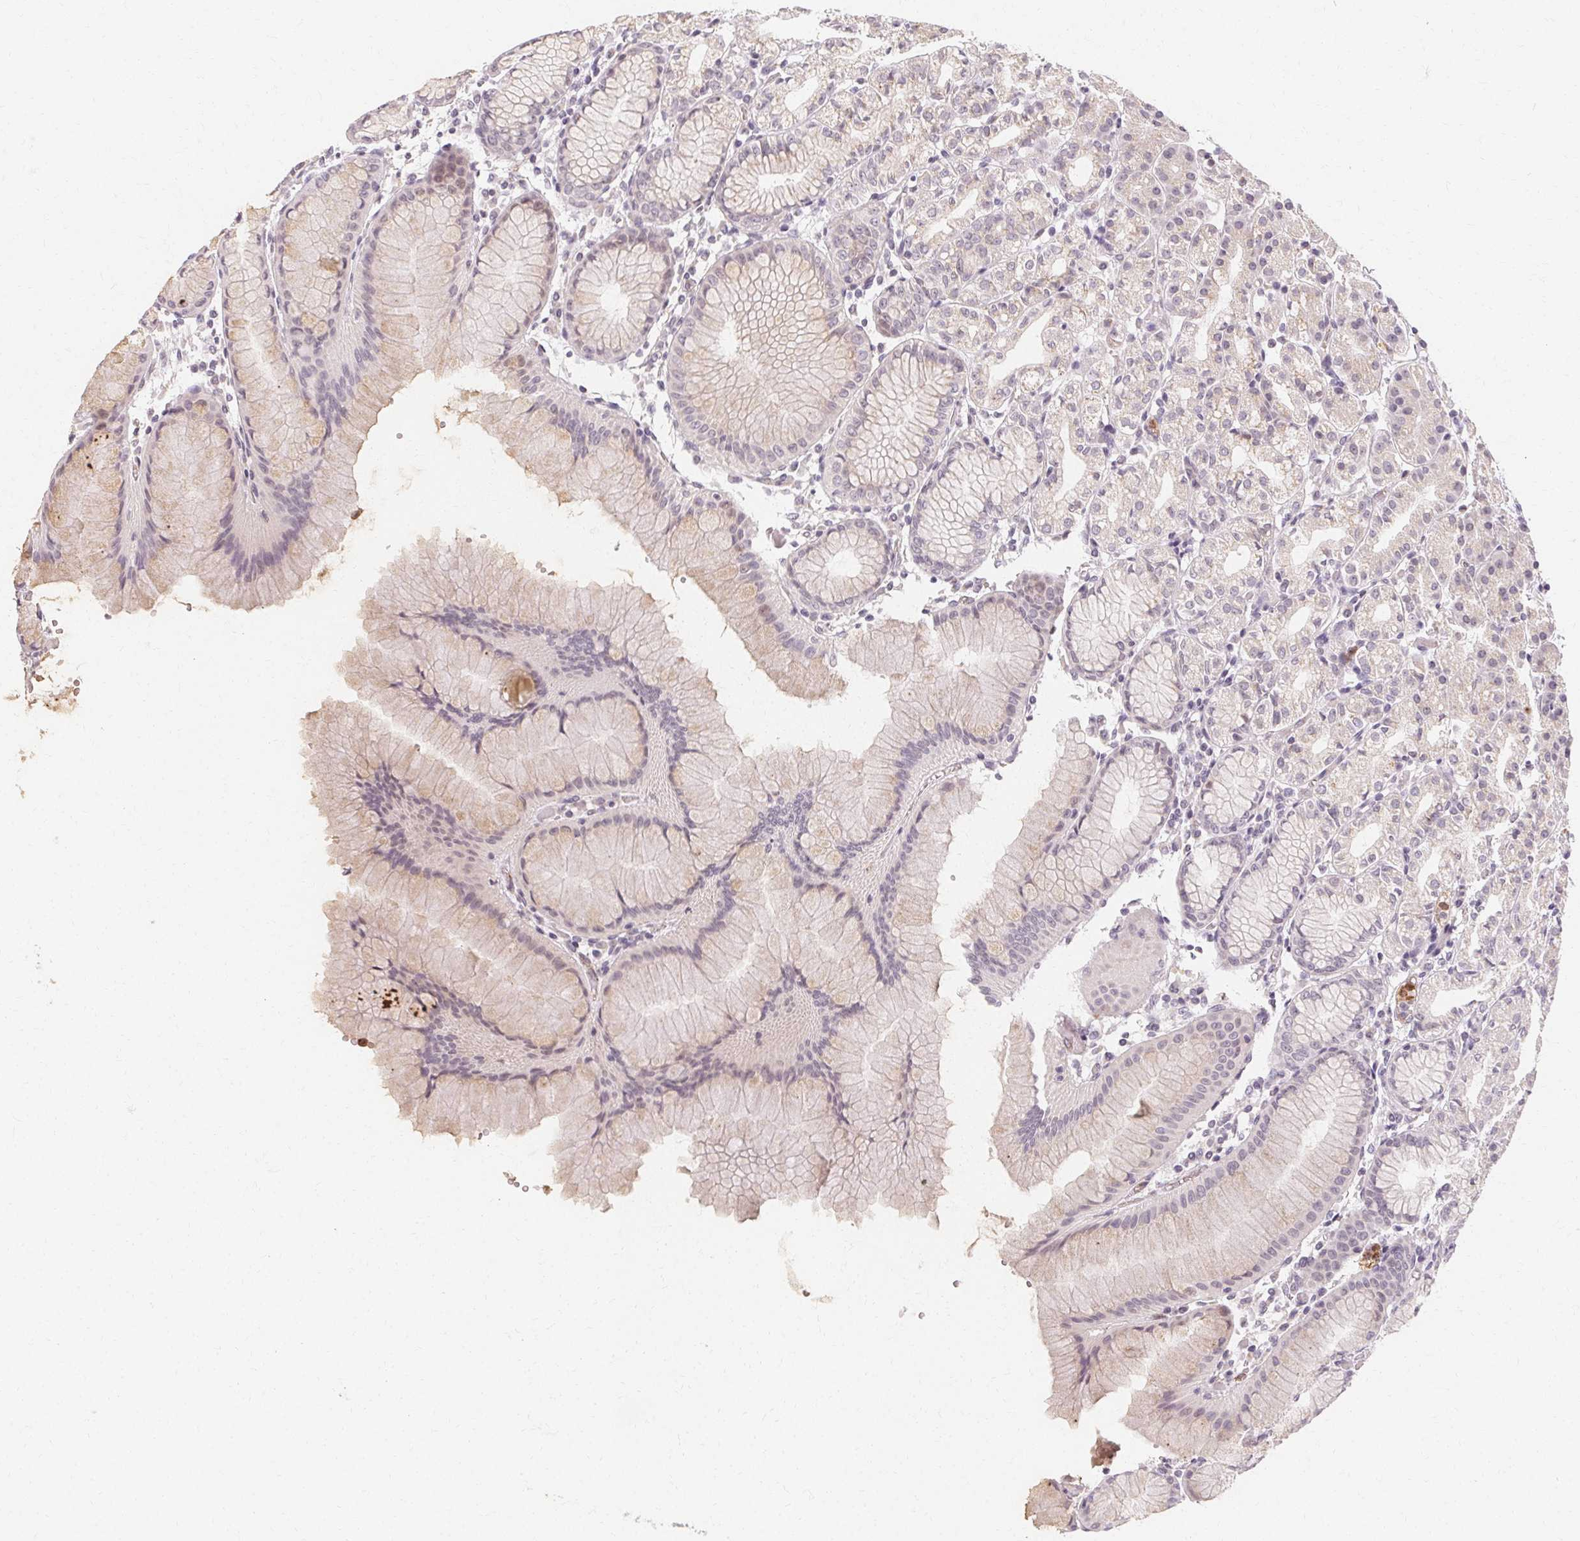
{"staining": {"intensity": "weak", "quantity": "<25%", "location": "cytoplasmic/membranous"}, "tissue": "stomach", "cell_type": "Glandular cells", "image_type": "normal", "snomed": [{"axis": "morphology", "description": "Normal tissue, NOS"}, {"axis": "topography", "description": "Stomach"}], "caption": "The image shows no staining of glandular cells in unremarkable stomach. (Brightfield microscopy of DAB immunohistochemistry at high magnification).", "gene": "CLCNKA", "patient": {"sex": "female", "age": 57}}